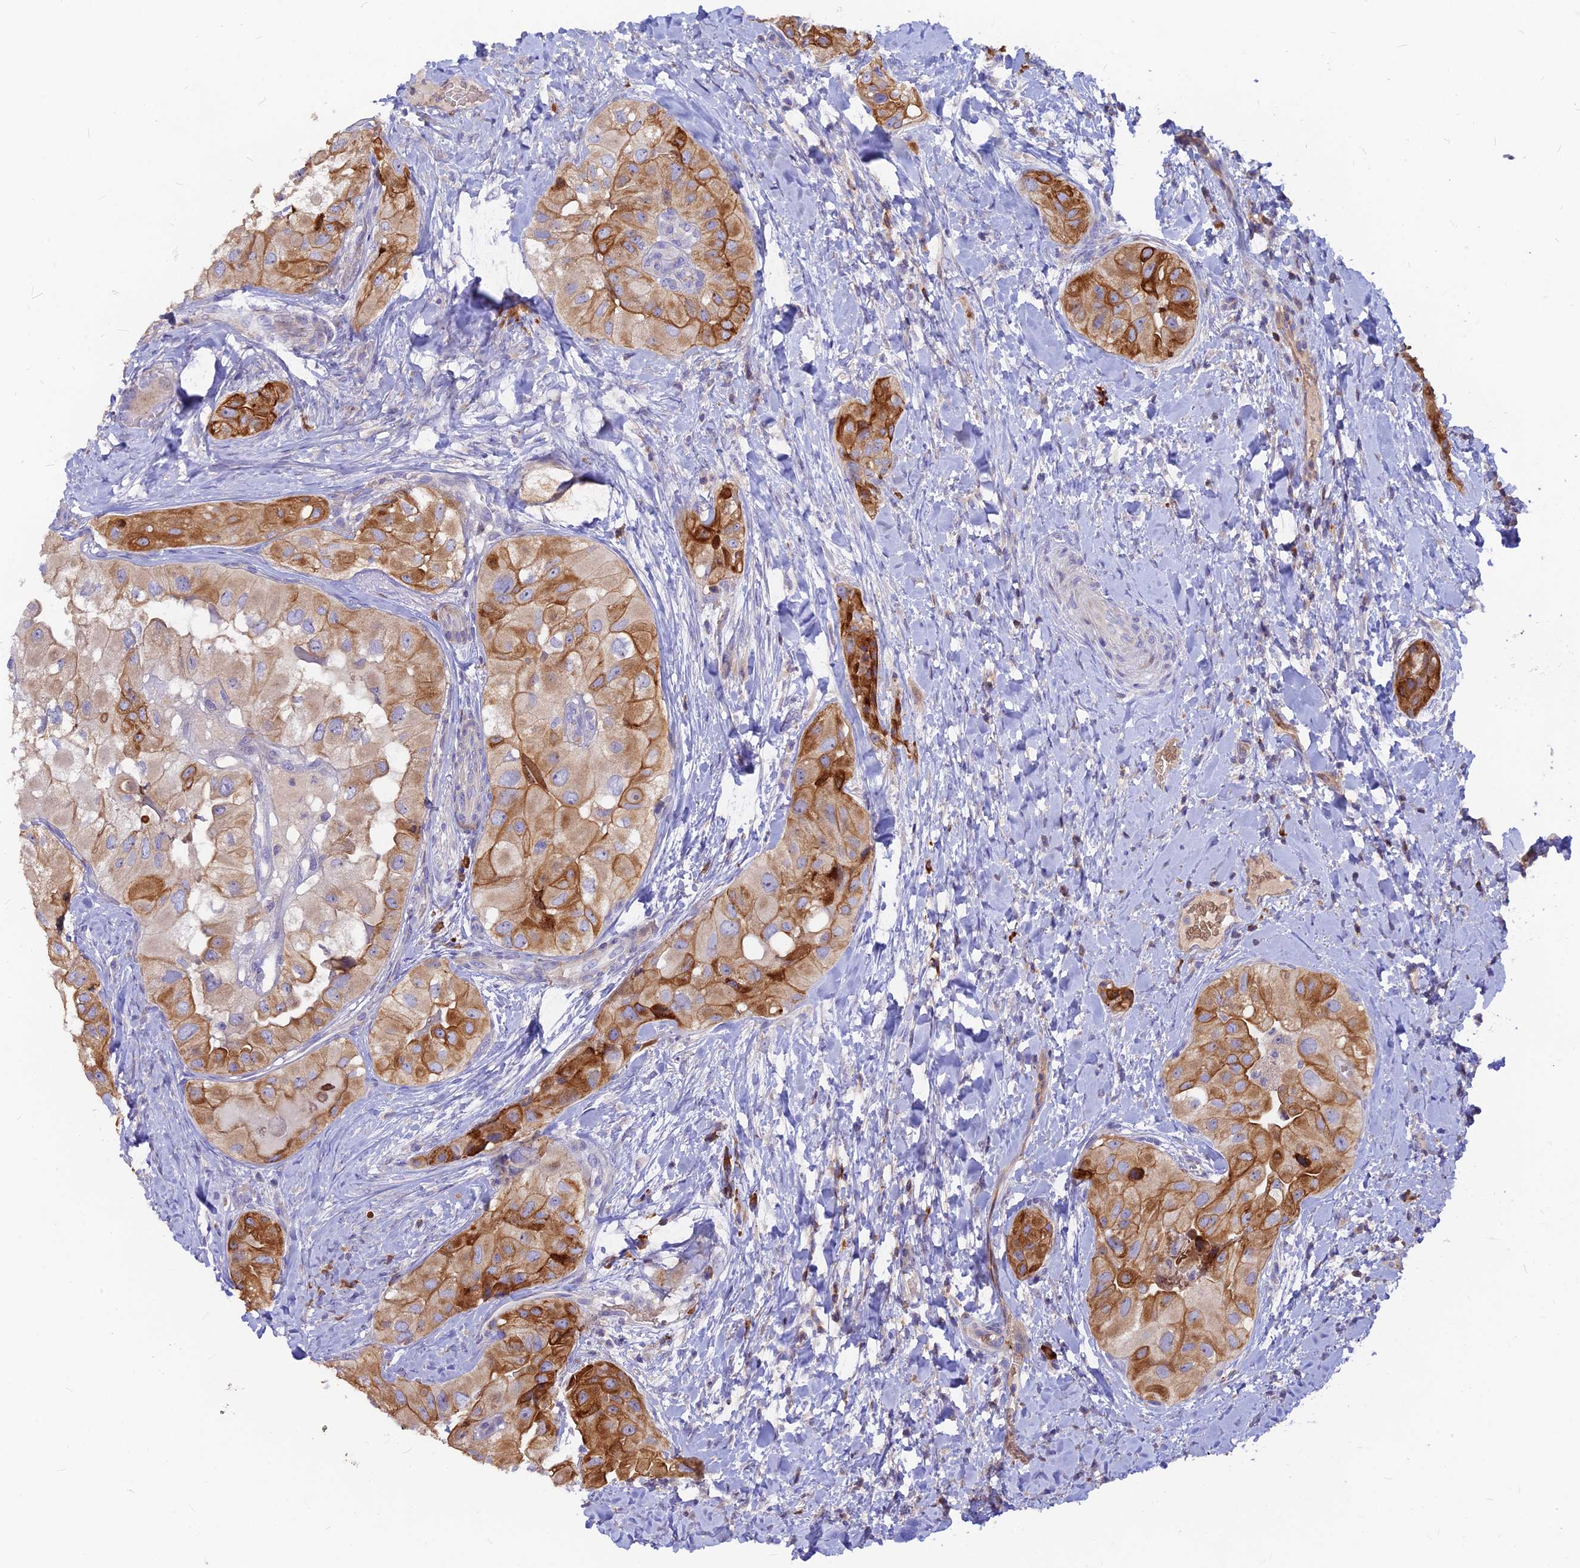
{"staining": {"intensity": "strong", "quantity": "<25%", "location": "cytoplasmic/membranous"}, "tissue": "thyroid cancer", "cell_type": "Tumor cells", "image_type": "cancer", "snomed": [{"axis": "morphology", "description": "Normal tissue, NOS"}, {"axis": "morphology", "description": "Papillary adenocarcinoma, NOS"}, {"axis": "topography", "description": "Thyroid gland"}], "caption": "A brown stain highlights strong cytoplasmic/membranous positivity of a protein in human thyroid cancer (papillary adenocarcinoma) tumor cells.", "gene": "DENND2D", "patient": {"sex": "female", "age": 59}}